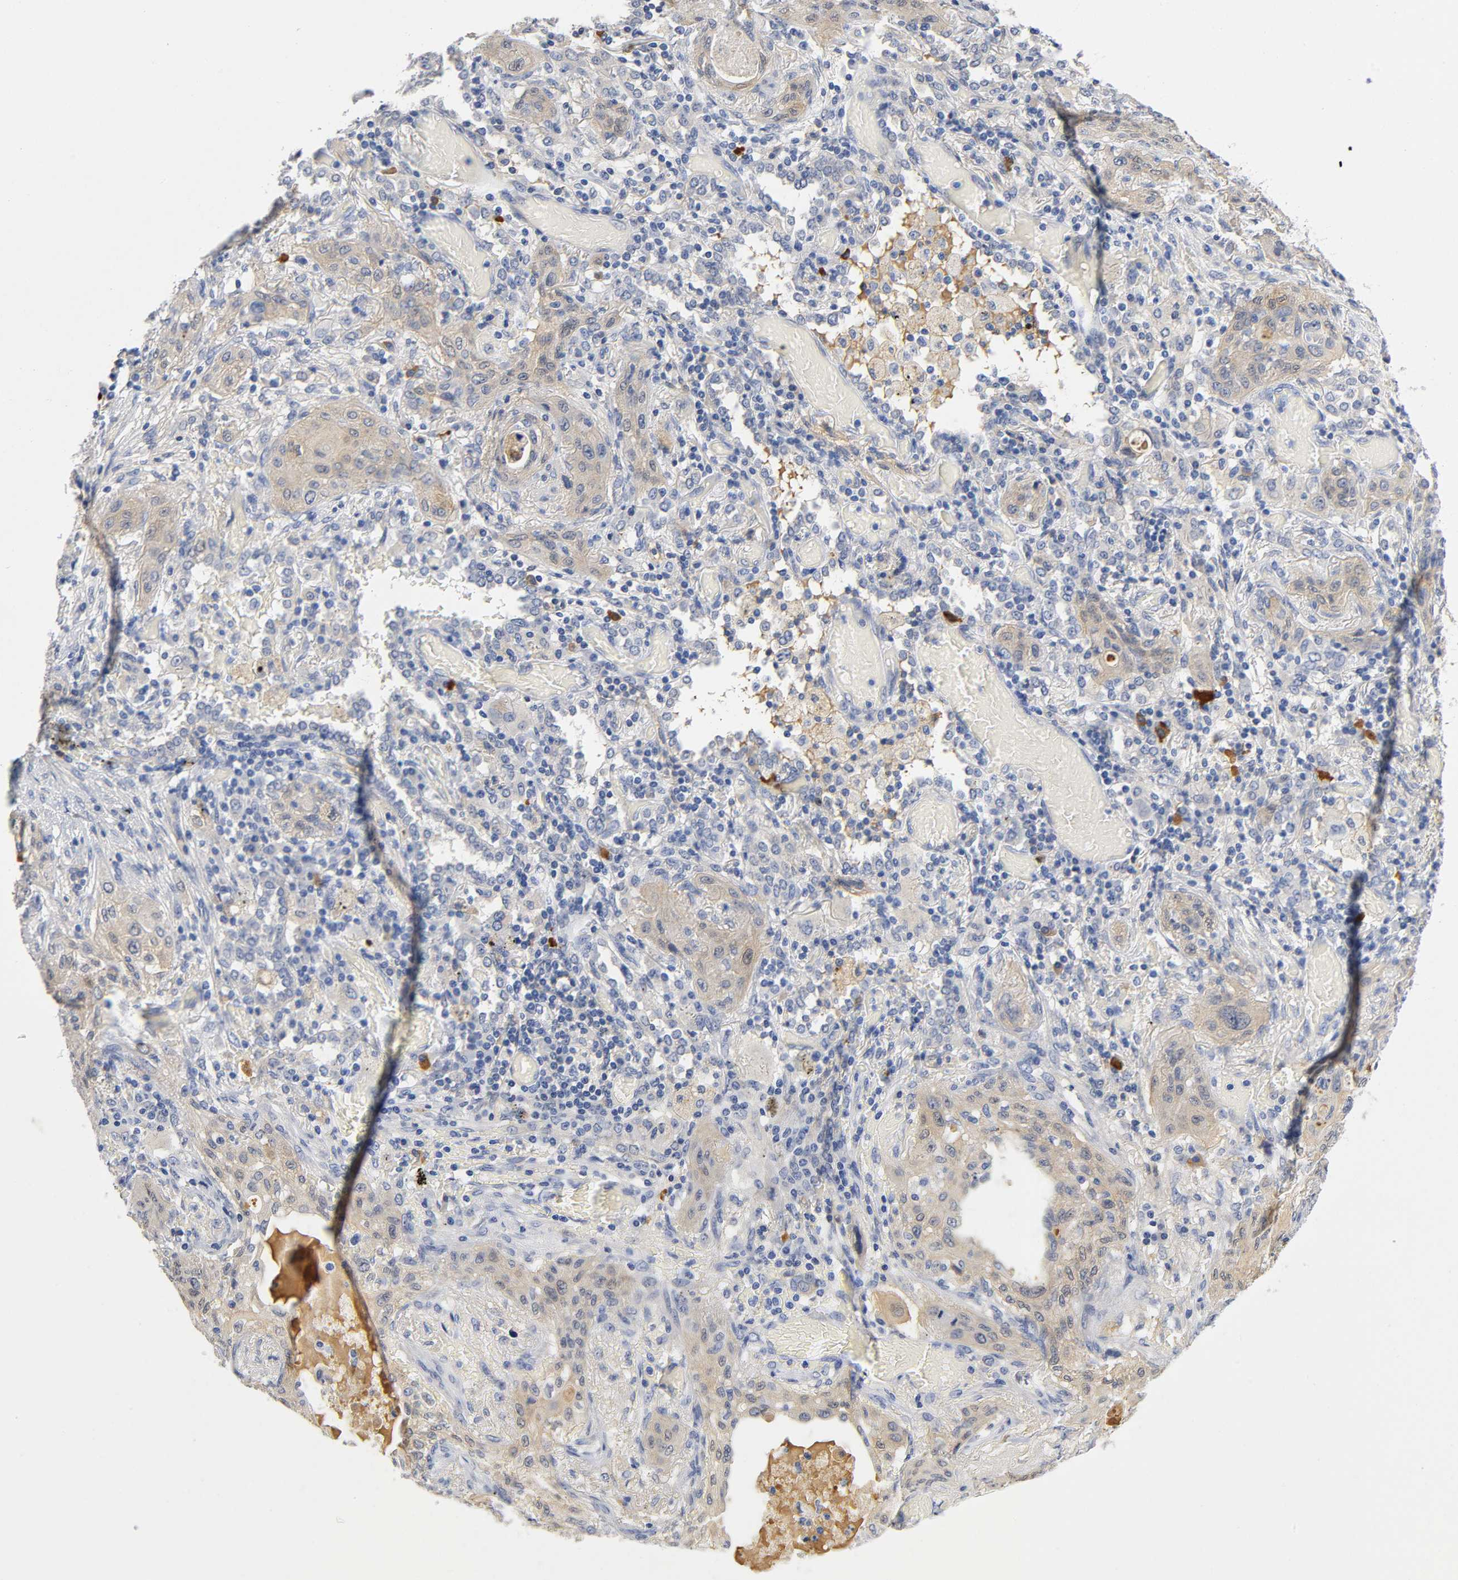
{"staining": {"intensity": "weak", "quantity": "25%-75%", "location": "cytoplasmic/membranous"}, "tissue": "lung cancer", "cell_type": "Tumor cells", "image_type": "cancer", "snomed": [{"axis": "morphology", "description": "Squamous cell carcinoma, NOS"}, {"axis": "topography", "description": "Lung"}], "caption": "Protein analysis of lung cancer (squamous cell carcinoma) tissue exhibits weak cytoplasmic/membranous expression in approximately 25%-75% of tumor cells.", "gene": "TNC", "patient": {"sex": "female", "age": 47}}